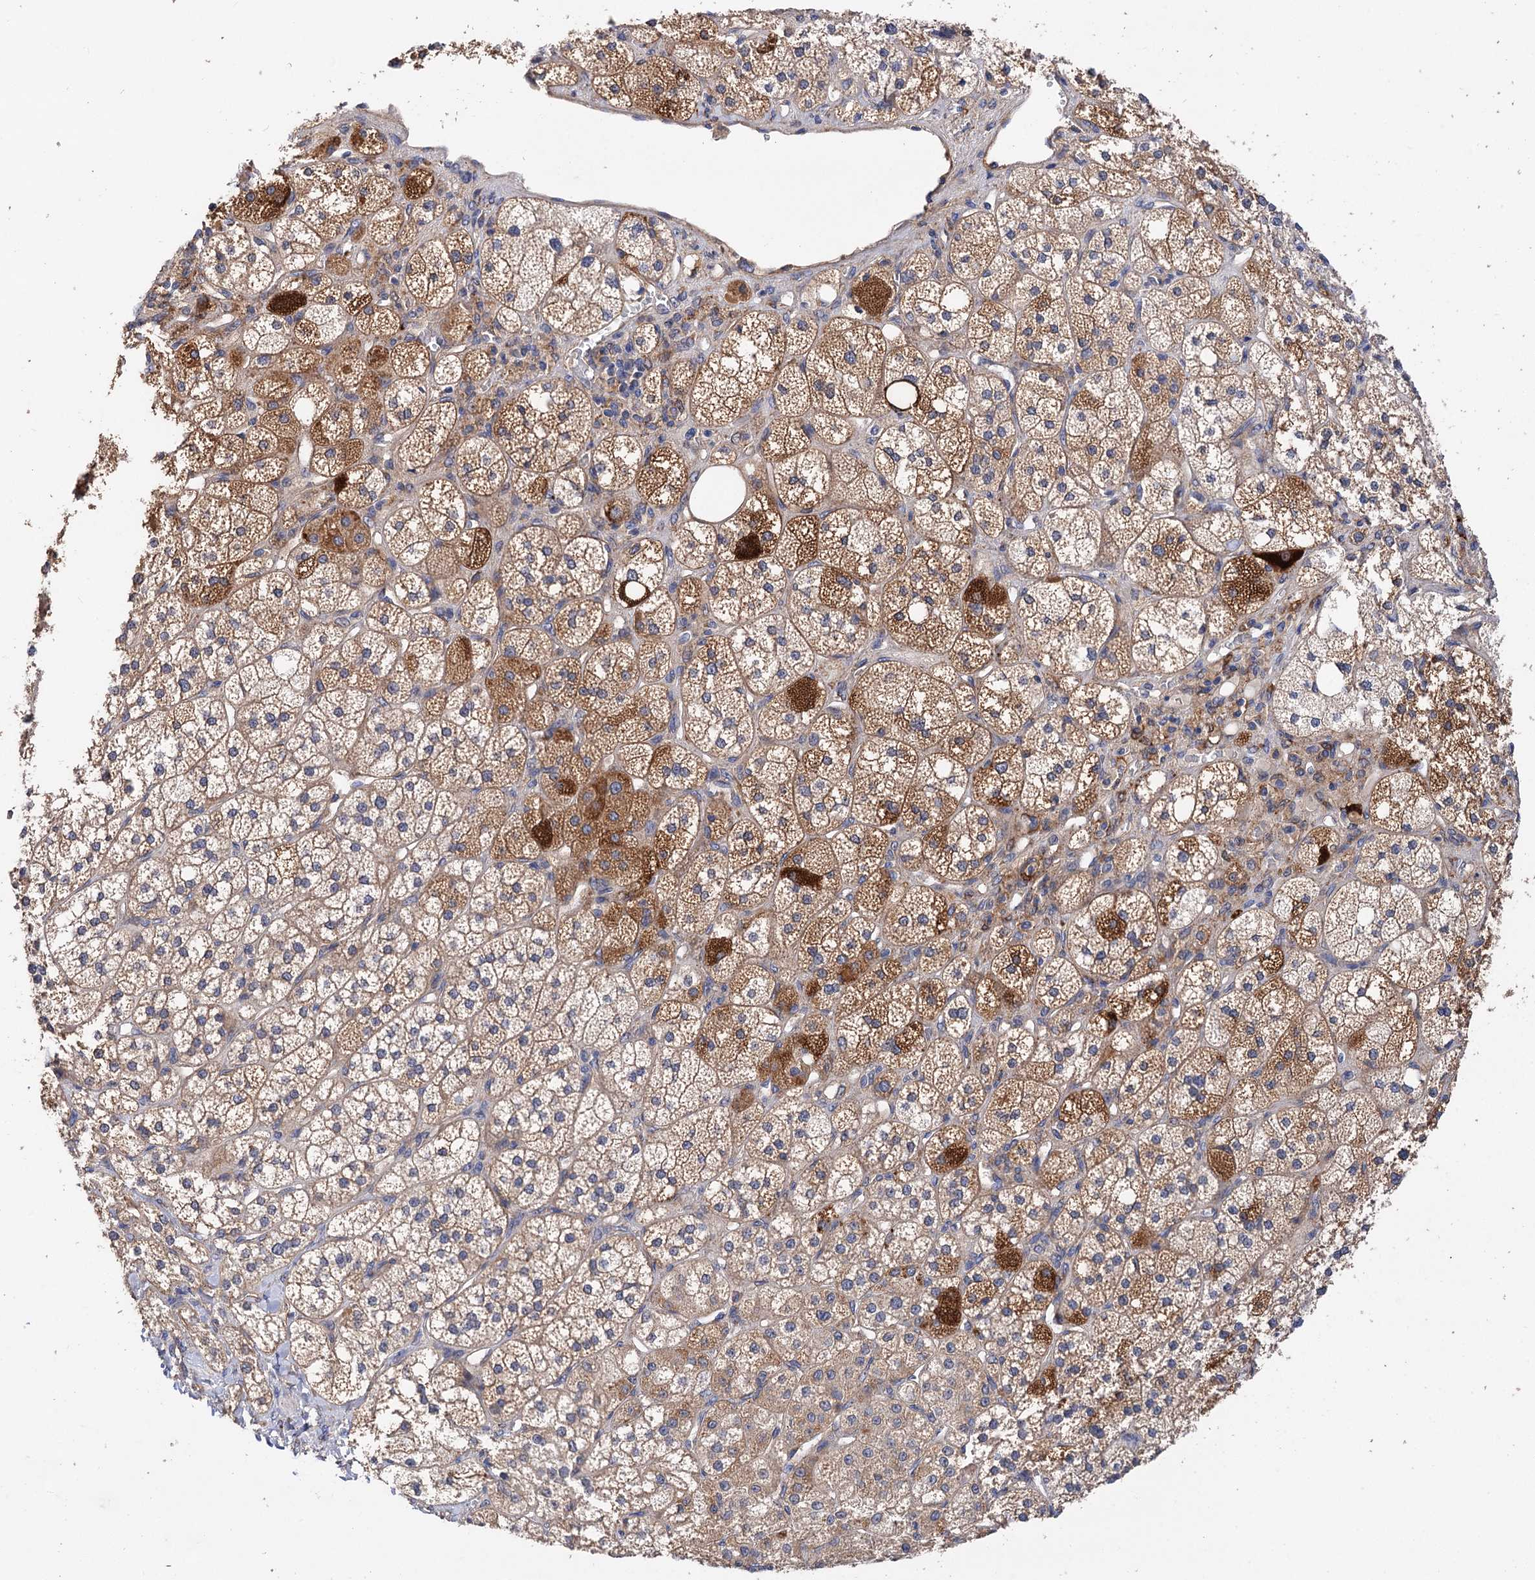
{"staining": {"intensity": "moderate", "quantity": ">75%", "location": "cytoplasmic/membranous"}, "tissue": "adrenal gland", "cell_type": "Glandular cells", "image_type": "normal", "snomed": [{"axis": "morphology", "description": "Normal tissue, NOS"}, {"axis": "topography", "description": "Adrenal gland"}], "caption": "Protein expression analysis of normal adrenal gland demonstrates moderate cytoplasmic/membranous staining in approximately >75% of glandular cells. Immunohistochemistry (ihc) stains the protein in brown and the nuclei are stained blue.", "gene": "CSAD", "patient": {"sex": "male", "age": 61}}